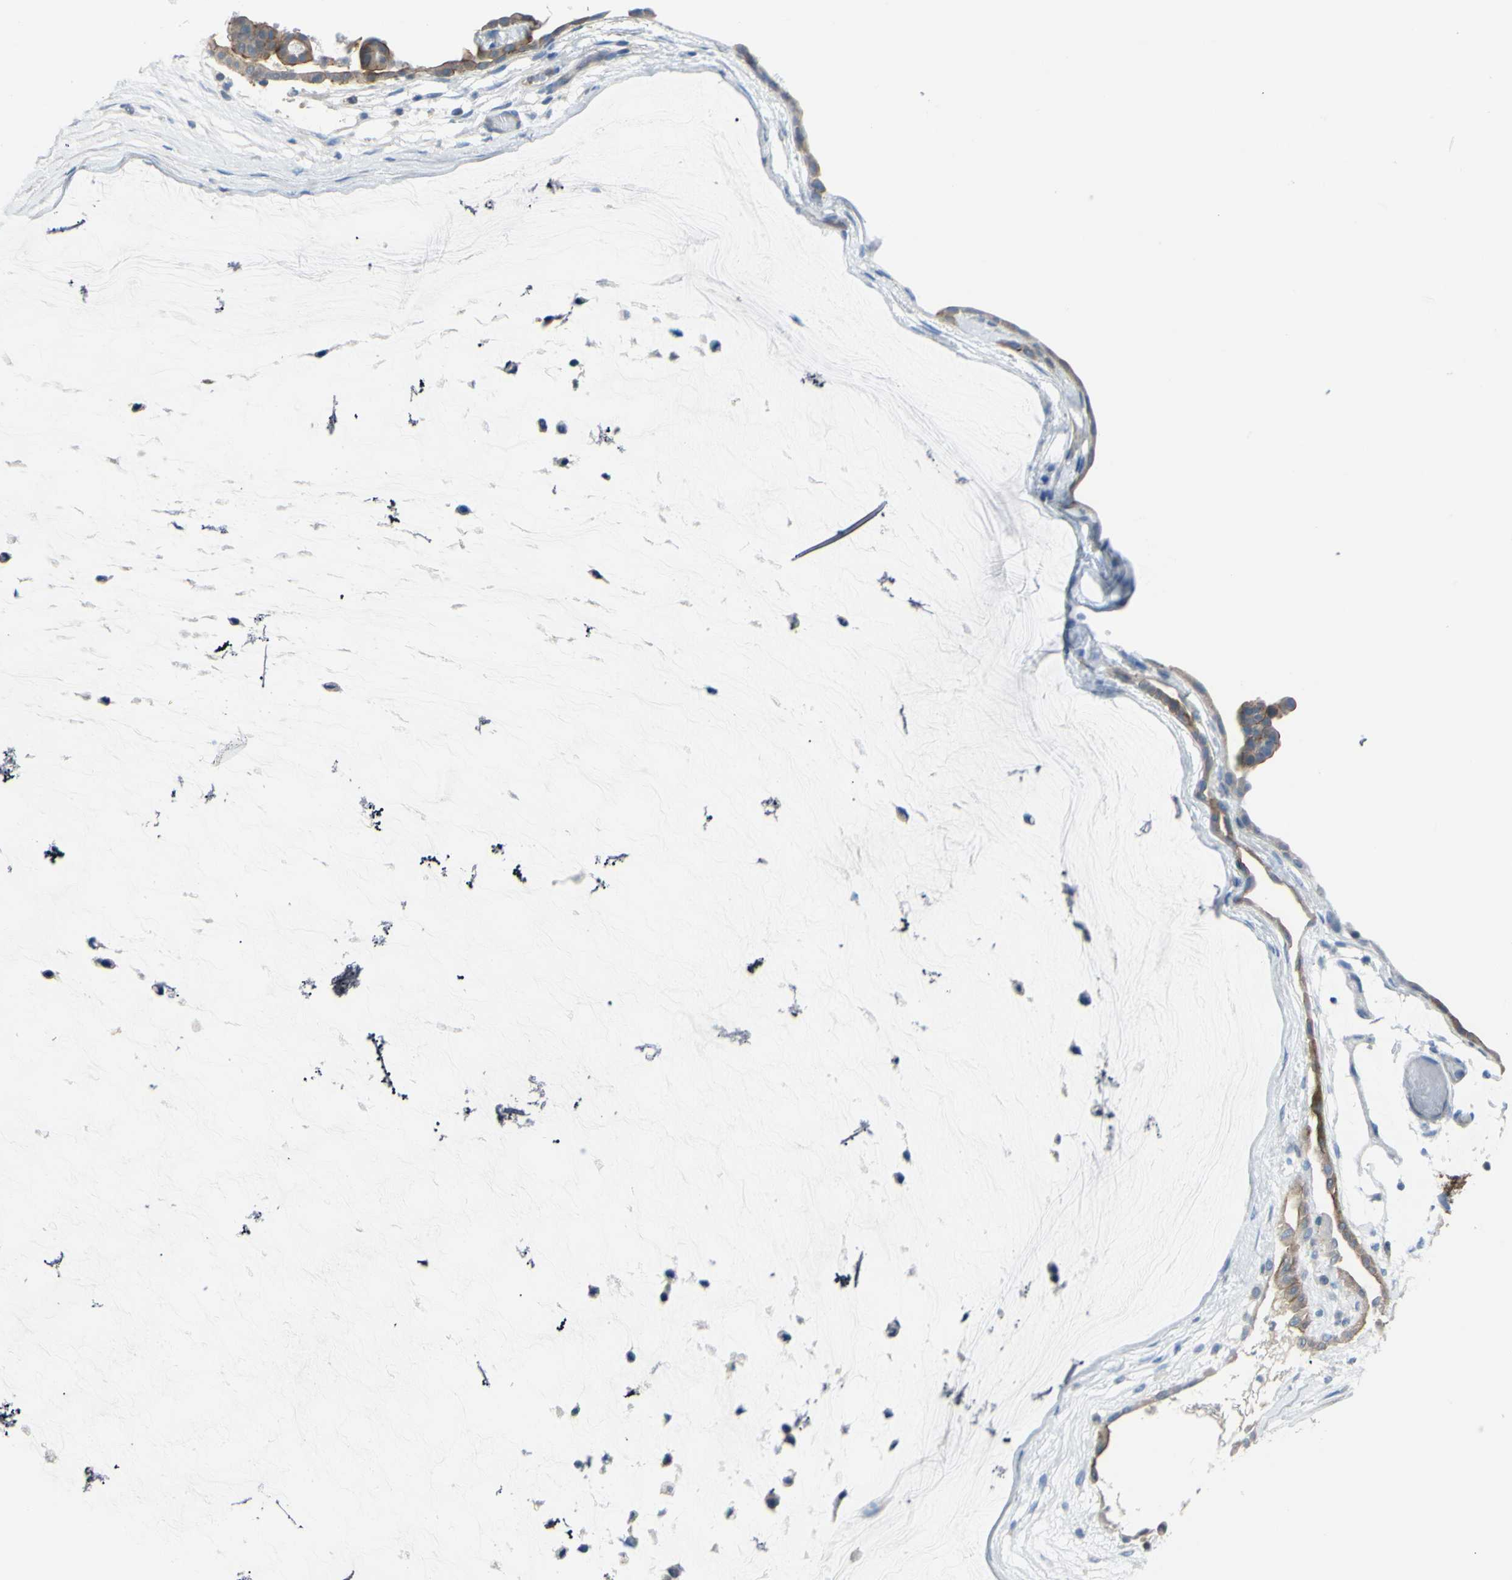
{"staining": {"intensity": "weak", "quantity": ">75%", "location": "cytoplasmic/membranous"}, "tissue": "ovarian cancer", "cell_type": "Tumor cells", "image_type": "cancer", "snomed": [{"axis": "morphology", "description": "Cystadenocarcinoma, mucinous, NOS"}, {"axis": "topography", "description": "Ovary"}], "caption": "Ovarian mucinous cystadenocarcinoma stained with immunohistochemistry displays weak cytoplasmic/membranous positivity in approximately >75% of tumor cells.", "gene": "UPK3B", "patient": {"sex": "female", "age": 39}}